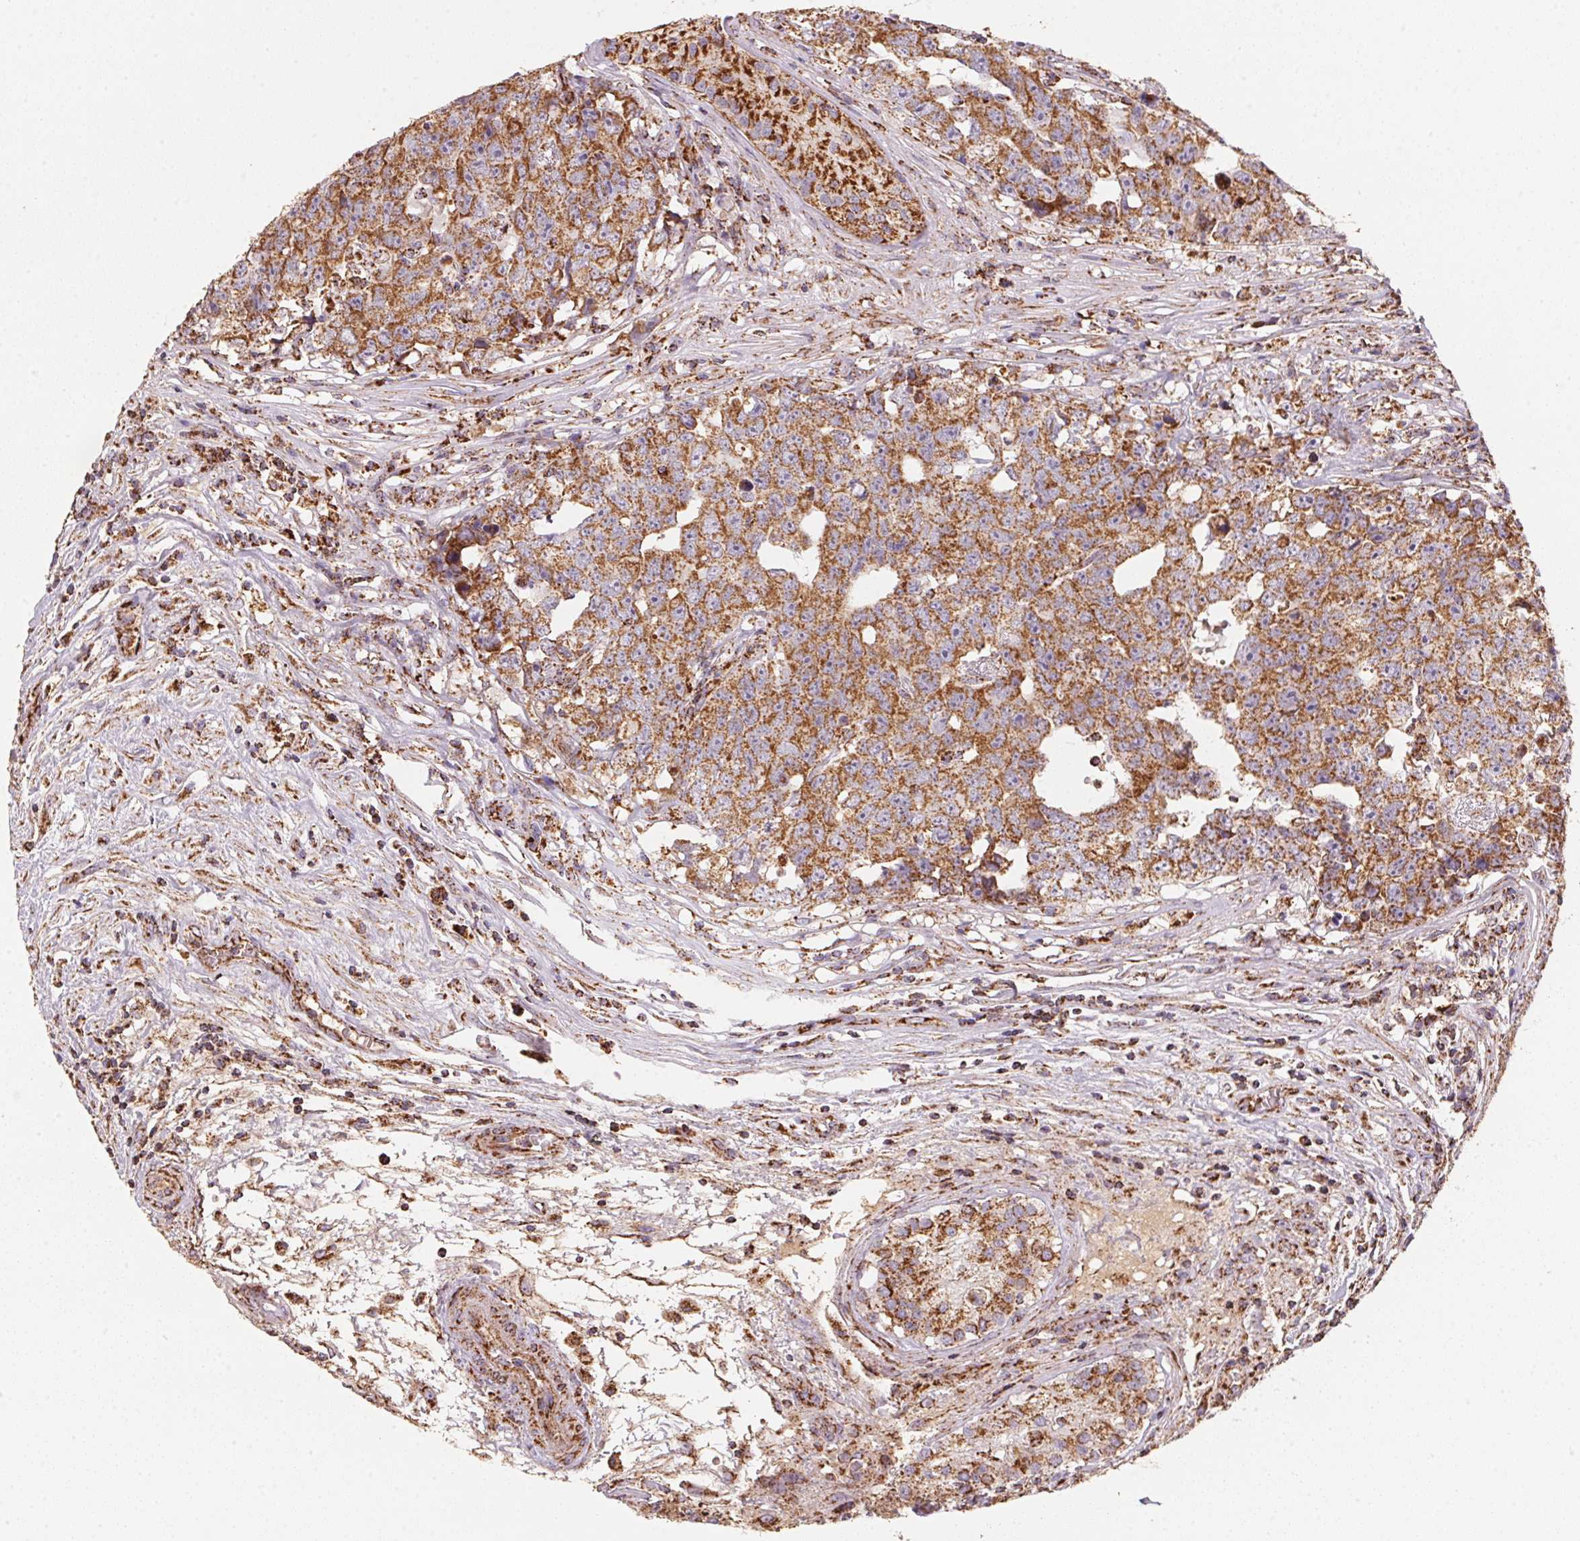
{"staining": {"intensity": "strong", "quantity": ">75%", "location": "cytoplasmic/membranous"}, "tissue": "testis cancer", "cell_type": "Tumor cells", "image_type": "cancer", "snomed": [{"axis": "morphology", "description": "Carcinoma, Embryonal, NOS"}, {"axis": "topography", "description": "Testis"}], "caption": "Testis cancer (embryonal carcinoma) stained with a protein marker displays strong staining in tumor cells.", "gene": "NDUFS2", "patient": {"sex": "male", "age": 24}}